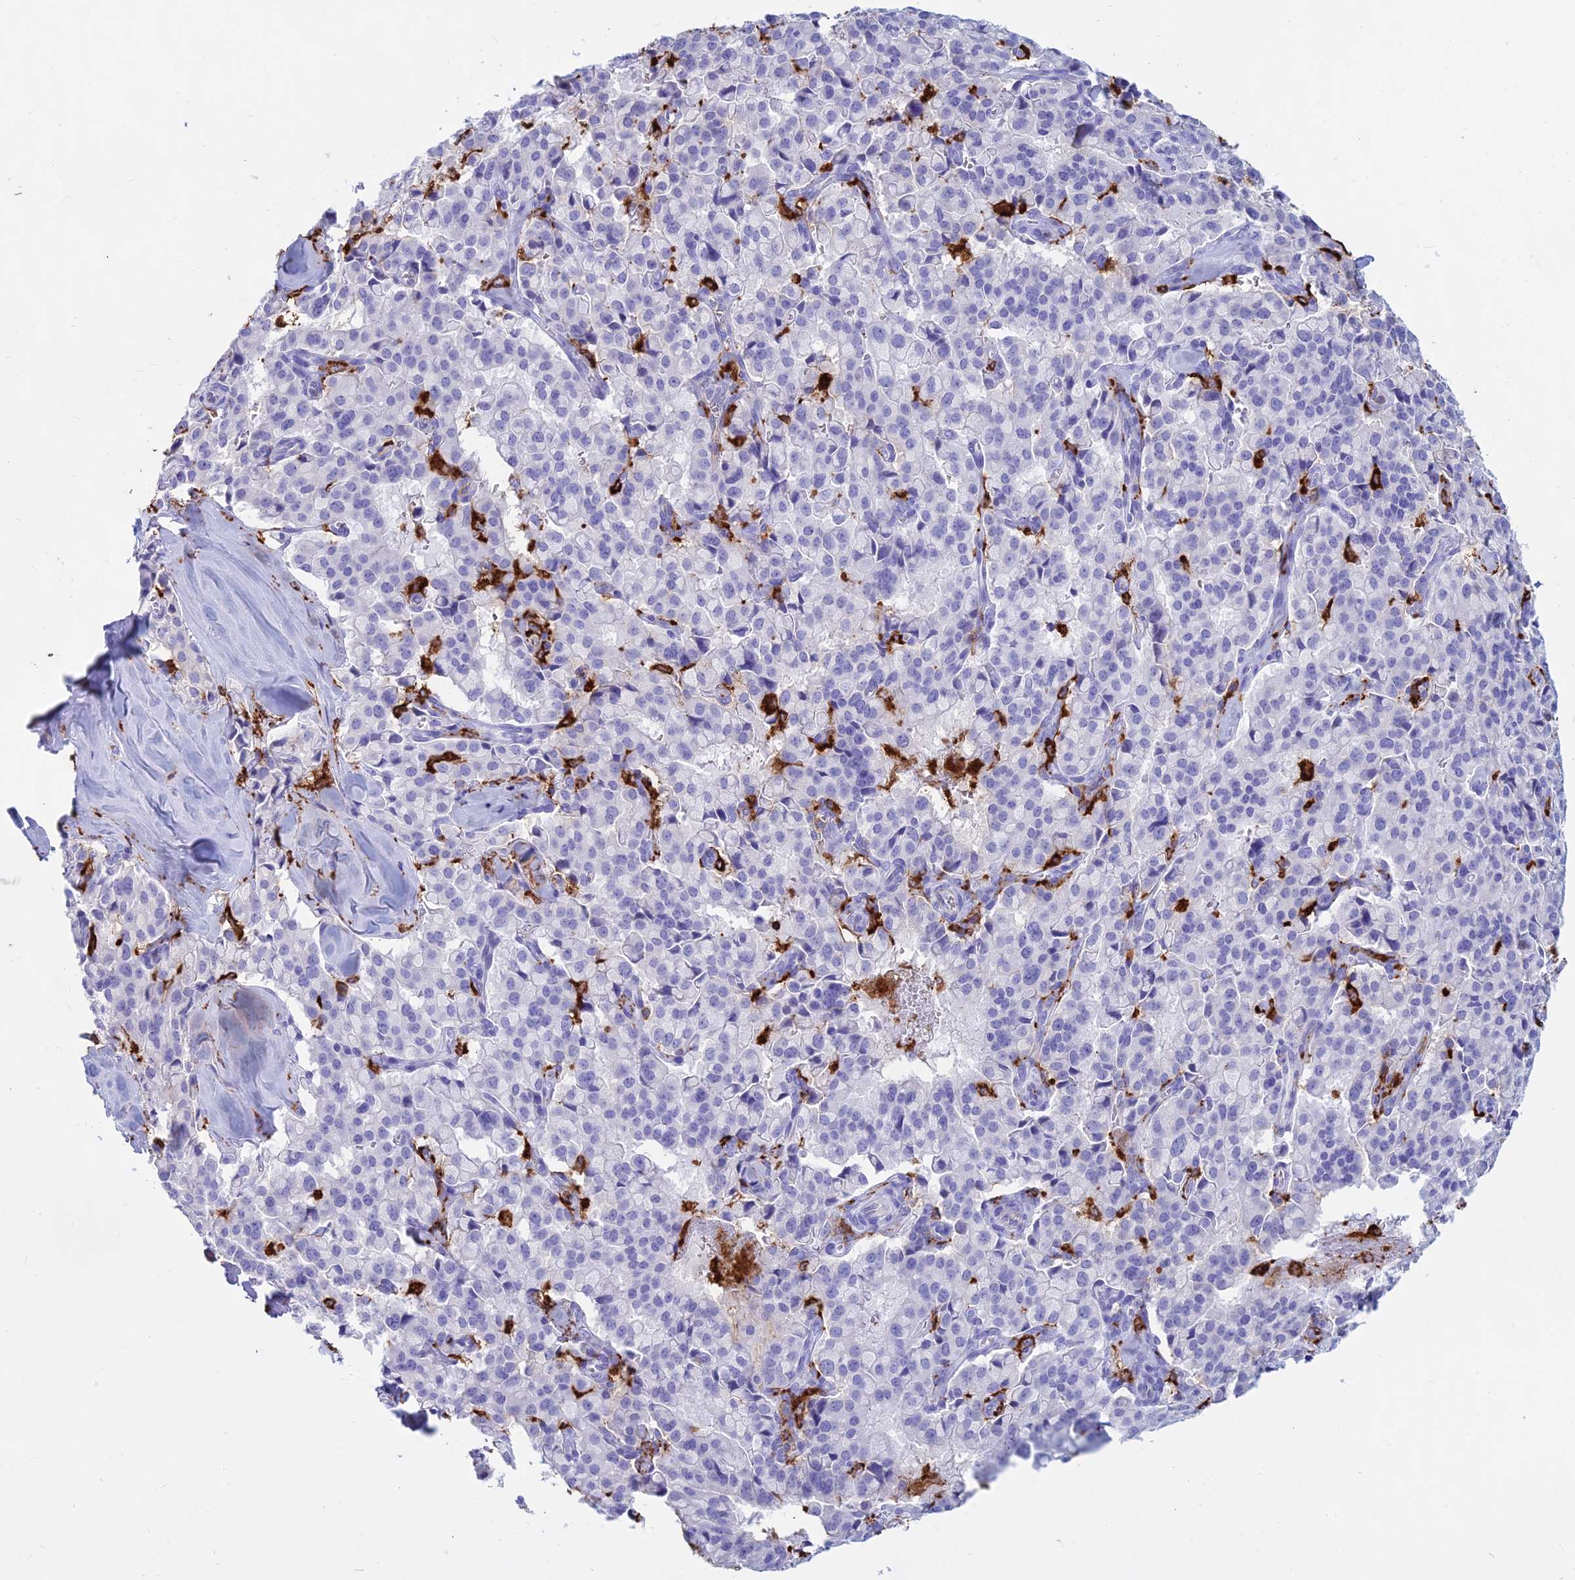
{"staining": {"intensity": "negative", "quantity": "none", "location": "none"}, "tissue": "pancreatic cancer", "cell_type": "Tumor cells", "image_type": "cancer", "snomed": [{"axis": "morphology", "description": "Adenocarcinoma, NOS"}, {"axis": "topography", "description": "Pancreas"}], "caption": "Immunohistochemistry photomicrograph of pancreatic cancer (adenocarcinoma) stained for a protein (brown), which displays no staining in tumor cells. The staining is performed using DAB (3,3'-diaminobenzidine) brown chromogen with nuclei counter-stained in using hematoxylin.", "gene": "HLA-DRB1", "patient": {"sex": "male", "age": 65}}